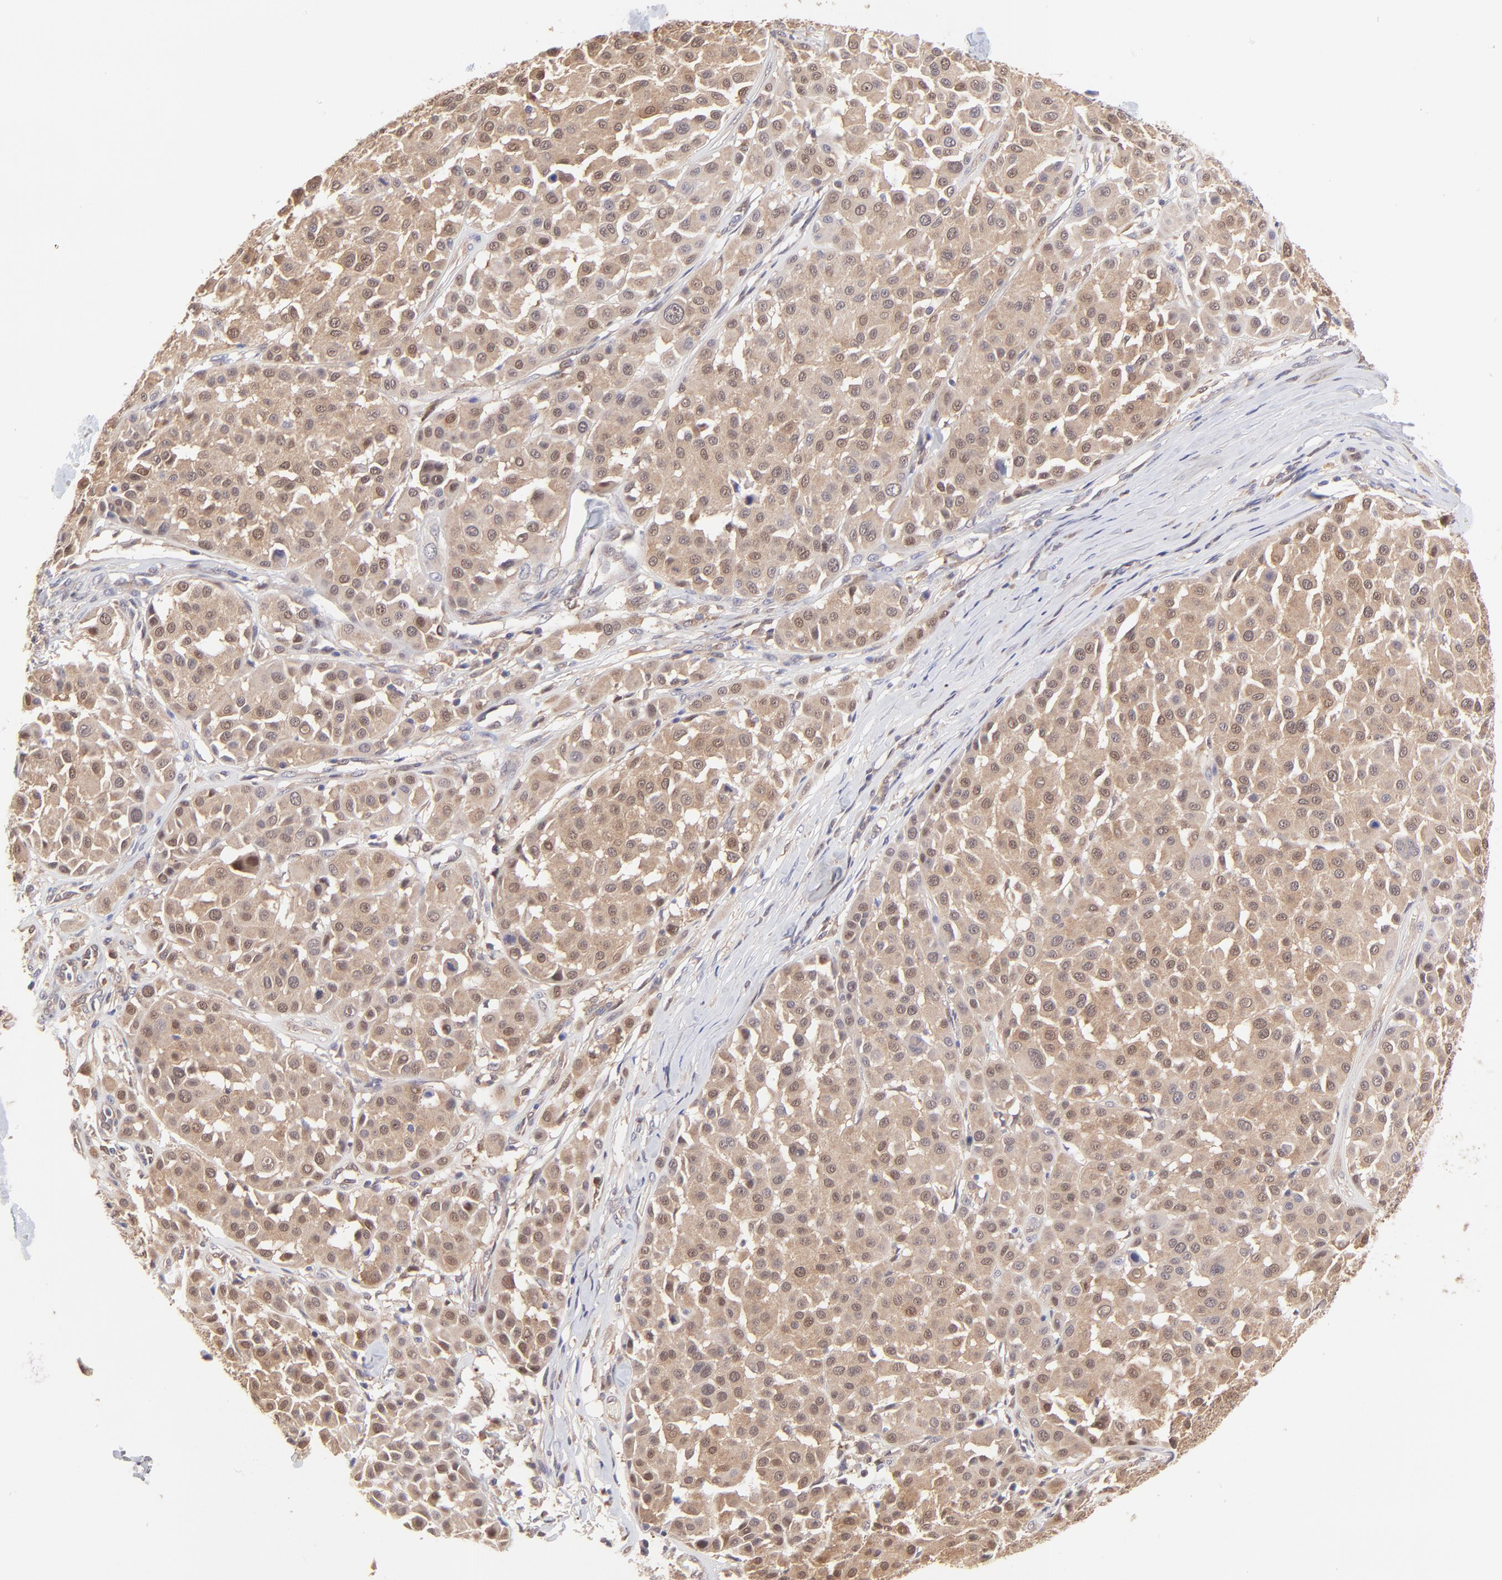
{"staining": {"intensity": "moderate", "quantity": "25%-75%", "location": "cytoplasmic/membranous,nuclear"}, "tissue": "melanoma", "cell_type": "Tumor cells", "image_type": "cancer", "snomed": [{"axis": "morphology", "description": "Malignant melanoma, Metastatic site"}, {"axis": "topography", "description": "Soft tissue"}], "caption": "Malignant melanoma (metastatic site) stained with immunohistochemistry (IHC) reveals moderate cytoplasmic/membranous and nuclear positivity in about 25%-75% of tumor cells.", "gene": "HYAL1", "patient": {"sex": "male", "age": 41}}